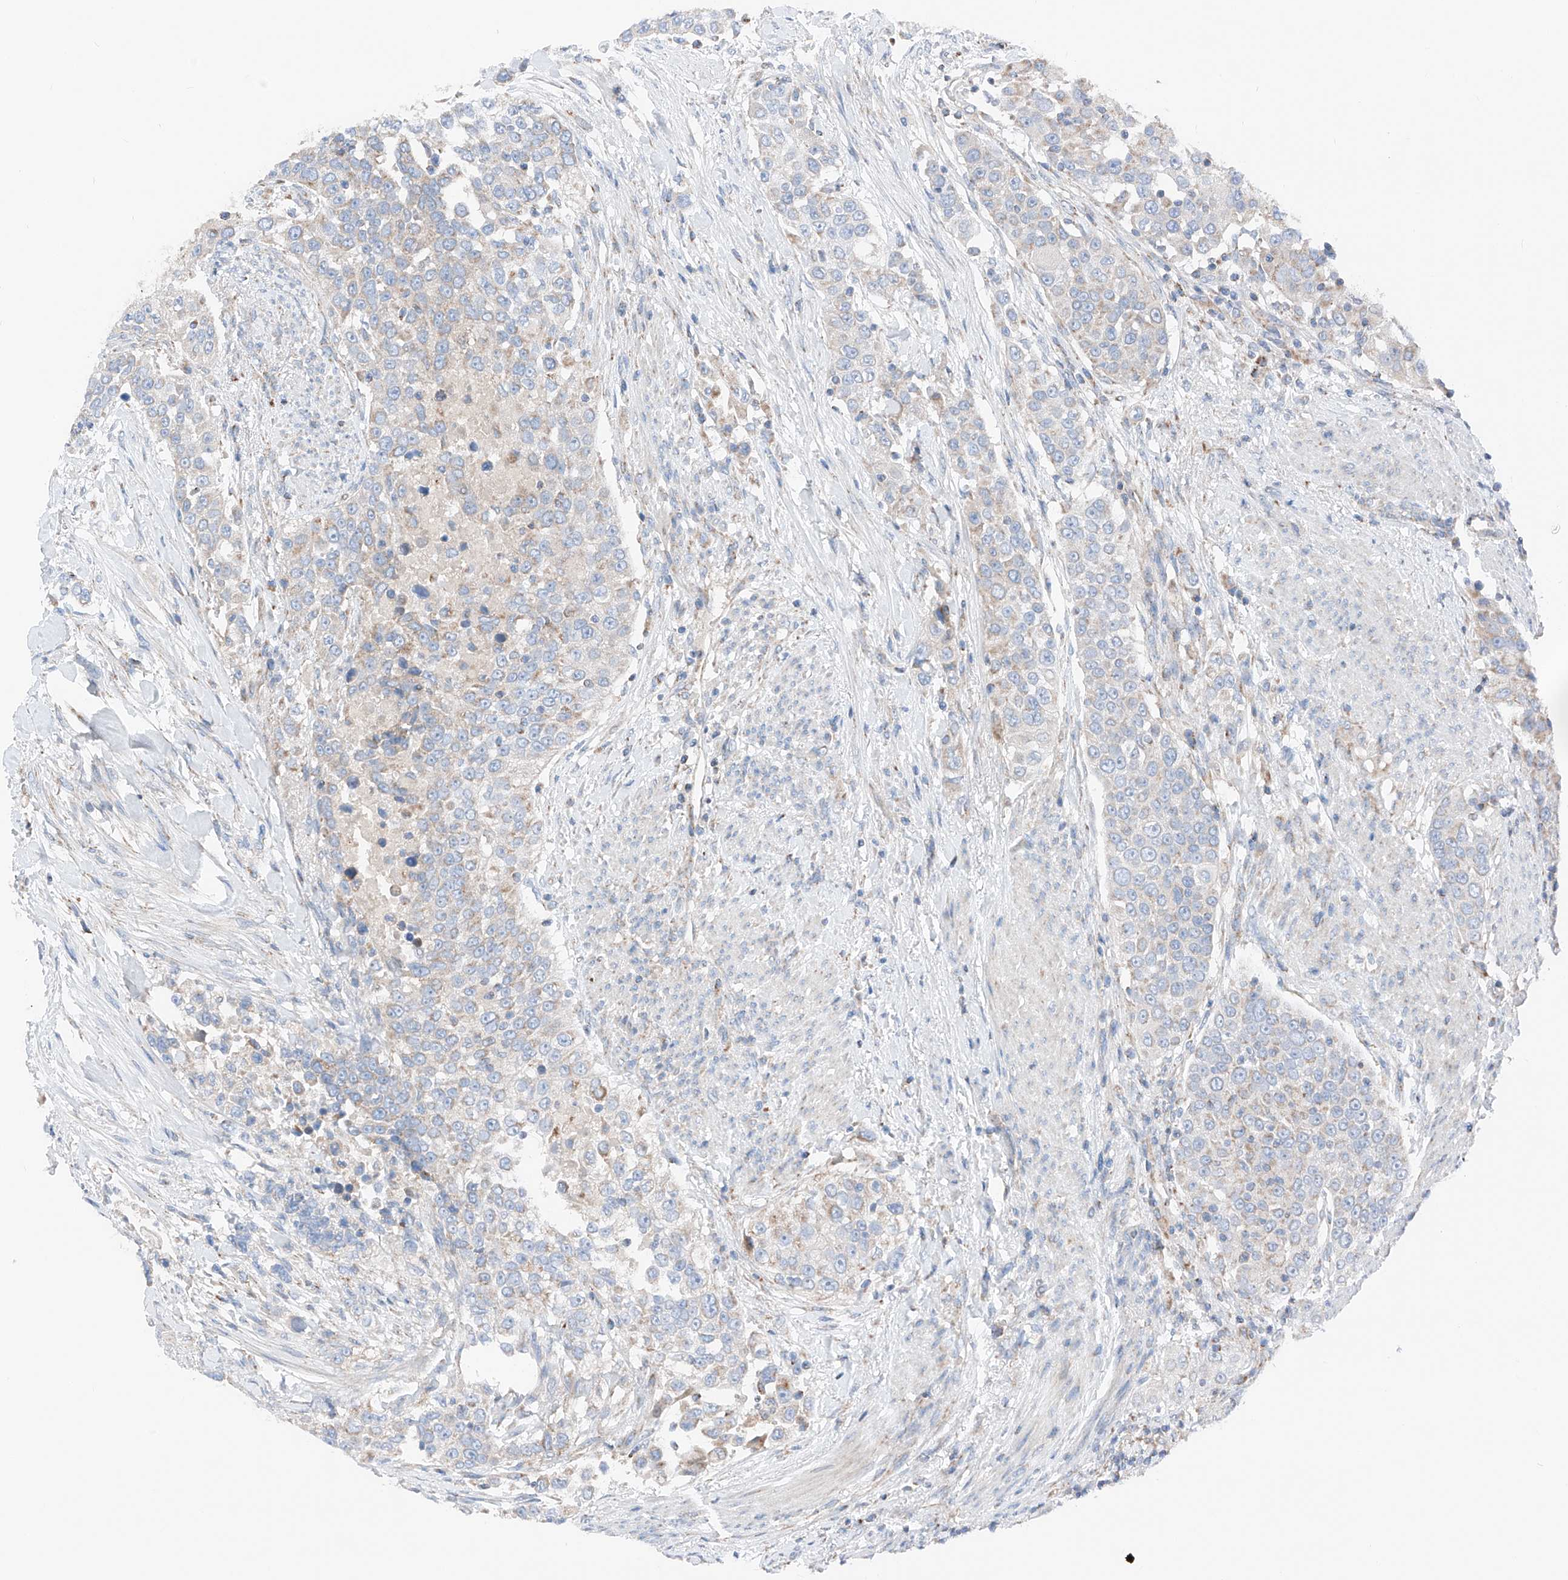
{"staining": {"intensity": "moderate", "quantity": "<25%", "location": "cytoplasmic/membranous"}, "tissue": "urothelial cancer", "cell_type": "Tumor cells", "image_type": "cancer", "snomed": [{"axis": "morphology", "description": "Urothelial carcinoma, High grade"}, {"axis": "topography", "description": "Urinary bladder"}], "caption": "DAB (3,3'-diaminobenzidine) immunohistochemical staining of human urothelial cancer exhibits moderate cytoplasmic/membranous protein expression in about <25% of tumor cells.", "gene": "MRAP", "patient": {"sex": "female", "age": 80}}